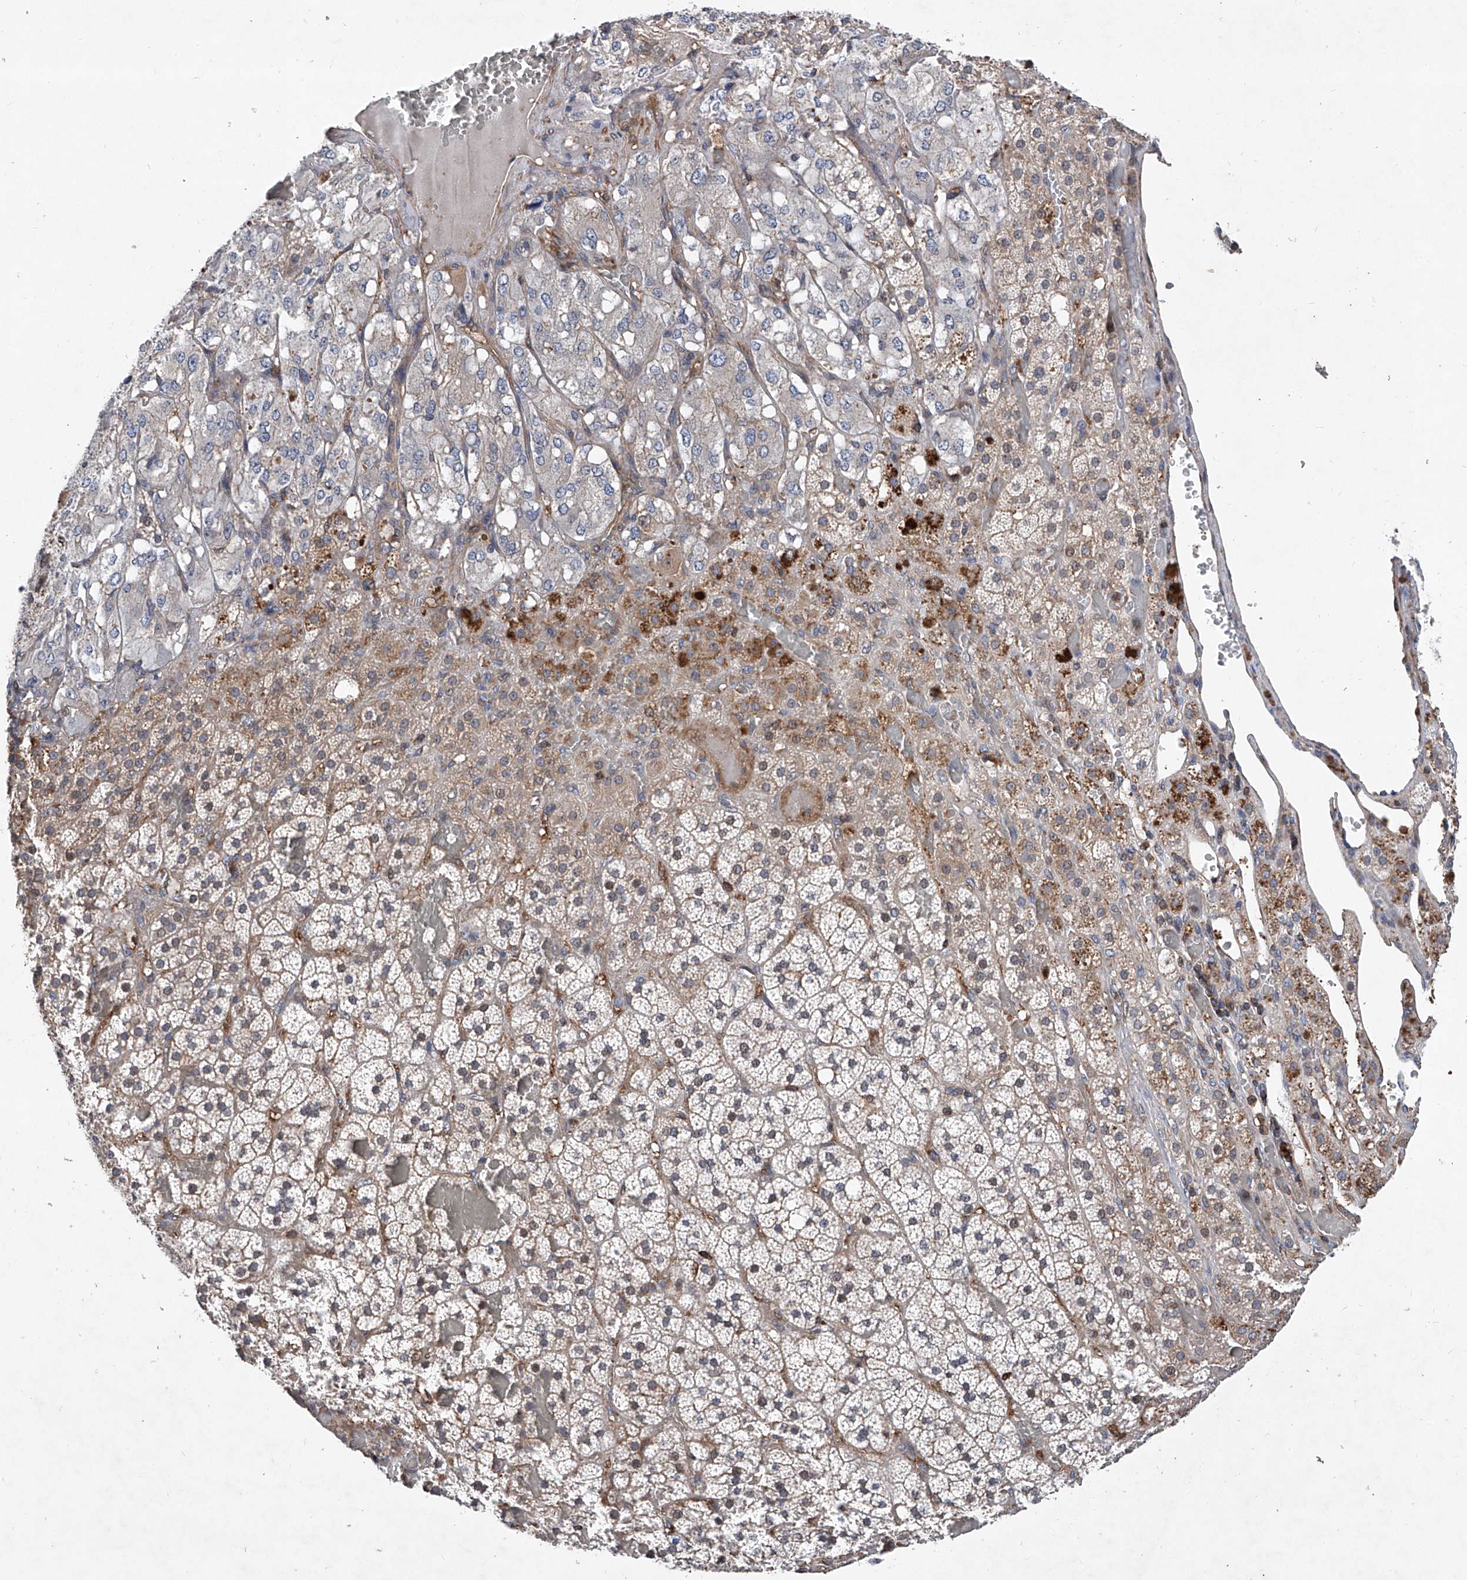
{"staining": {"intensity": "moderate", "quantity": "<25%", "location": "cytoplasmic/membranous,nuclear"}, "tissue": "adrenal gland", "cell_type": "Glandular cells", "image_type": "normal", "snomed": [{"axis": "morphology", "description": "Normal tissue, NOS"}, {"axis": "topography", "description": "Adrenal gland"}], "caption": "Adrenal gland stained with immunohistochemistry reveals moderate cytoplasmic/membranous,nuclear expression in approximately <25% of glandular cells. (DAB (3,3'-diaminobenzidine) = brown stain, brightfield microscopy at high magnification).", "gene": "NT5C3A", "patient": {"sex": "female", "age": 59}}